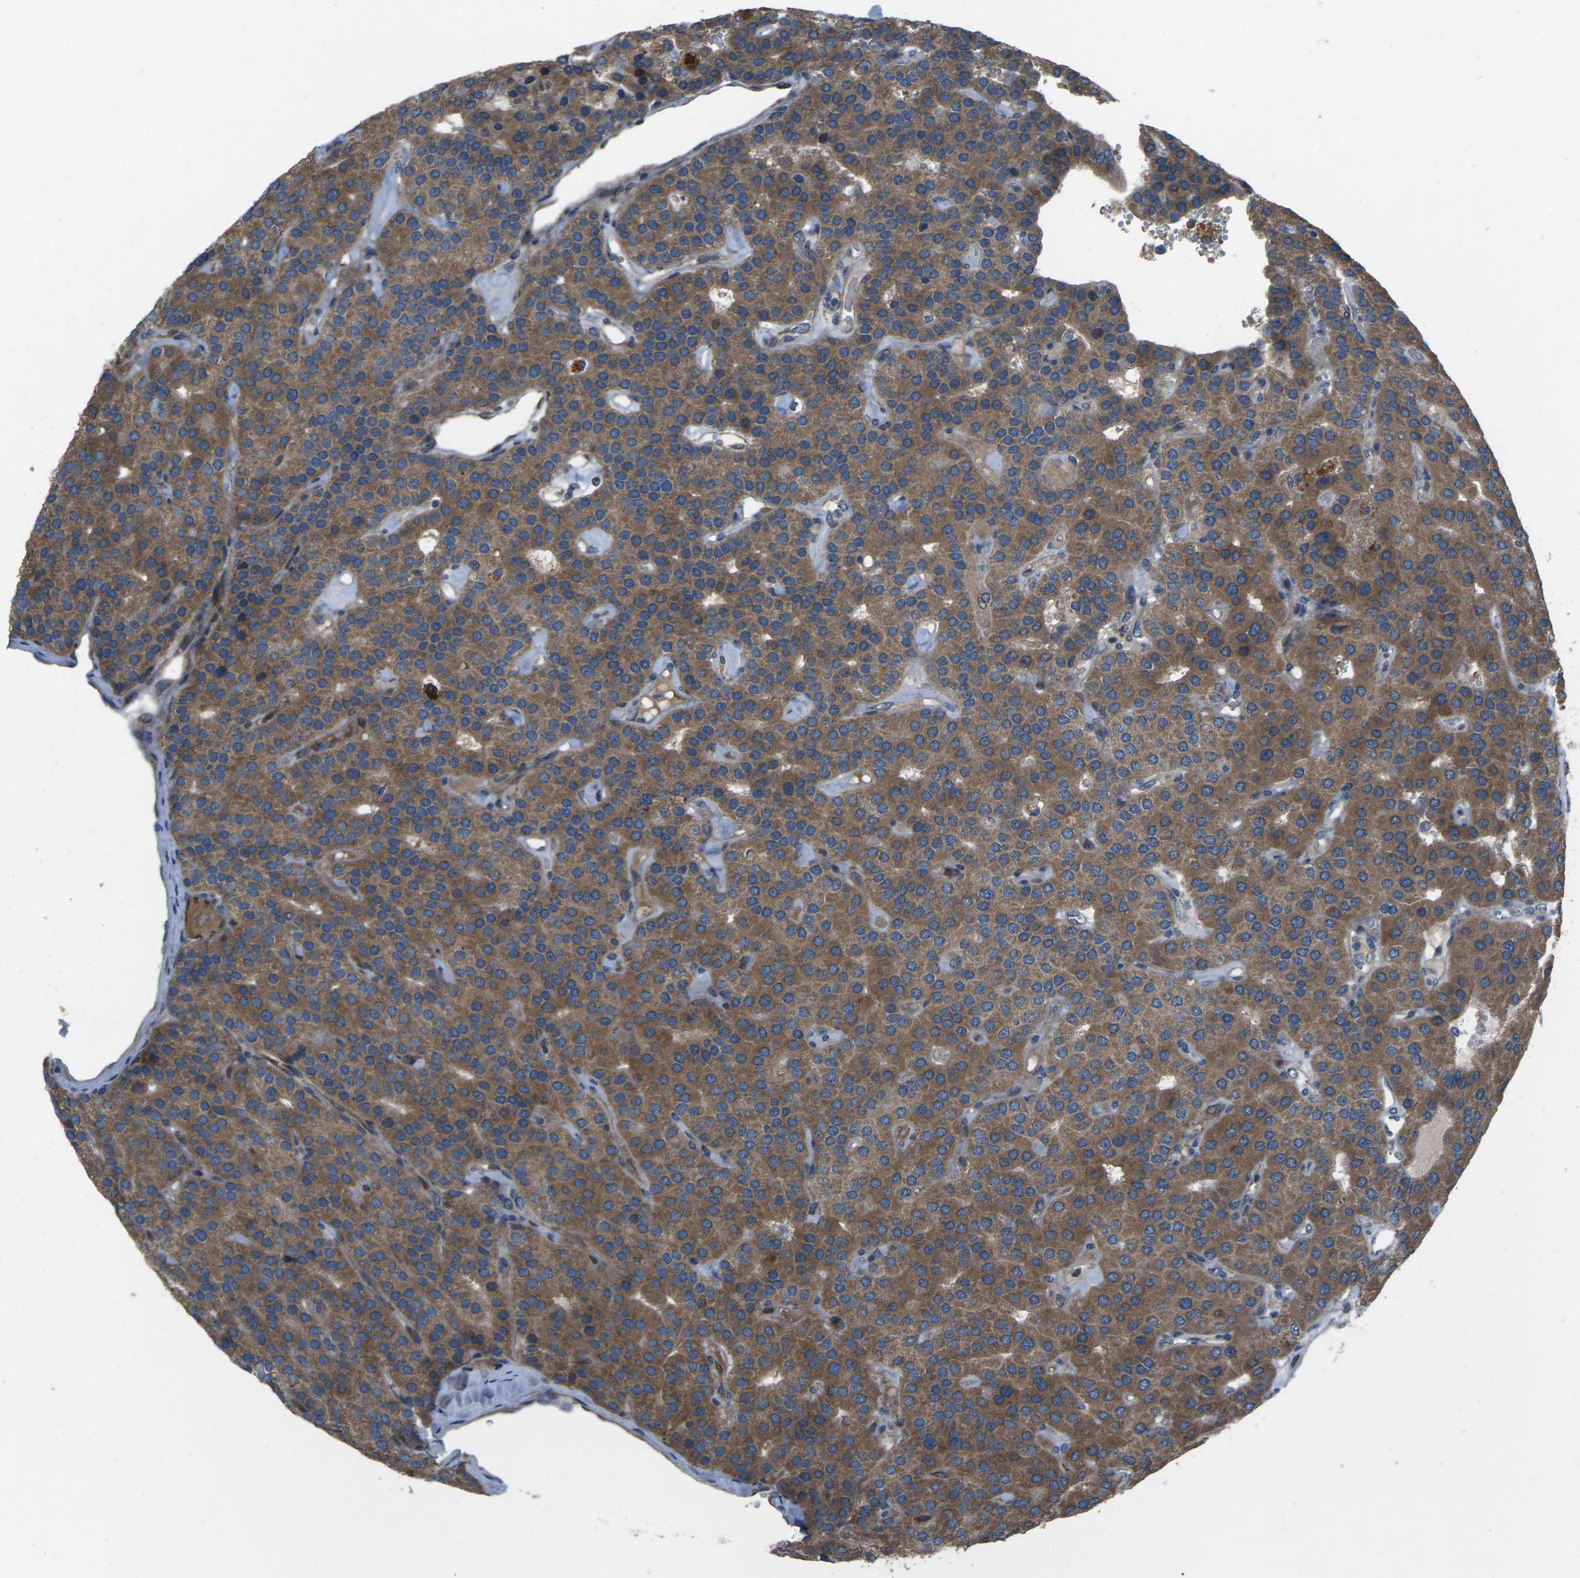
{"staining": {"intensity": "moderate", "quantity": ">75%", "location": "cytoplasmic/membranous"}, "tissue": "parathyroid gland", "cell_type": "Glandular cells", "image_type": "normal", "snomed": [{"axis": "morphology", "description": "Normal tissue, NOS"}, {"axis": "morphology", "description": "Adenoma, NOS"}, {"axis": "topography", "description": "Parathyroid gland"}], "caption": "The micrograph displays immunohistochemical staining of unremarkable parathyroid gland. There is moderate cytoplasmic/membranous staining is identified in about >75% of glandular cells. (DAB (3,3'-diaminobenzidine) IHC with brightfield microscopy, high magnification).", "gene": "EDNRA", "patient": {"sex": "female", "age": 86}}